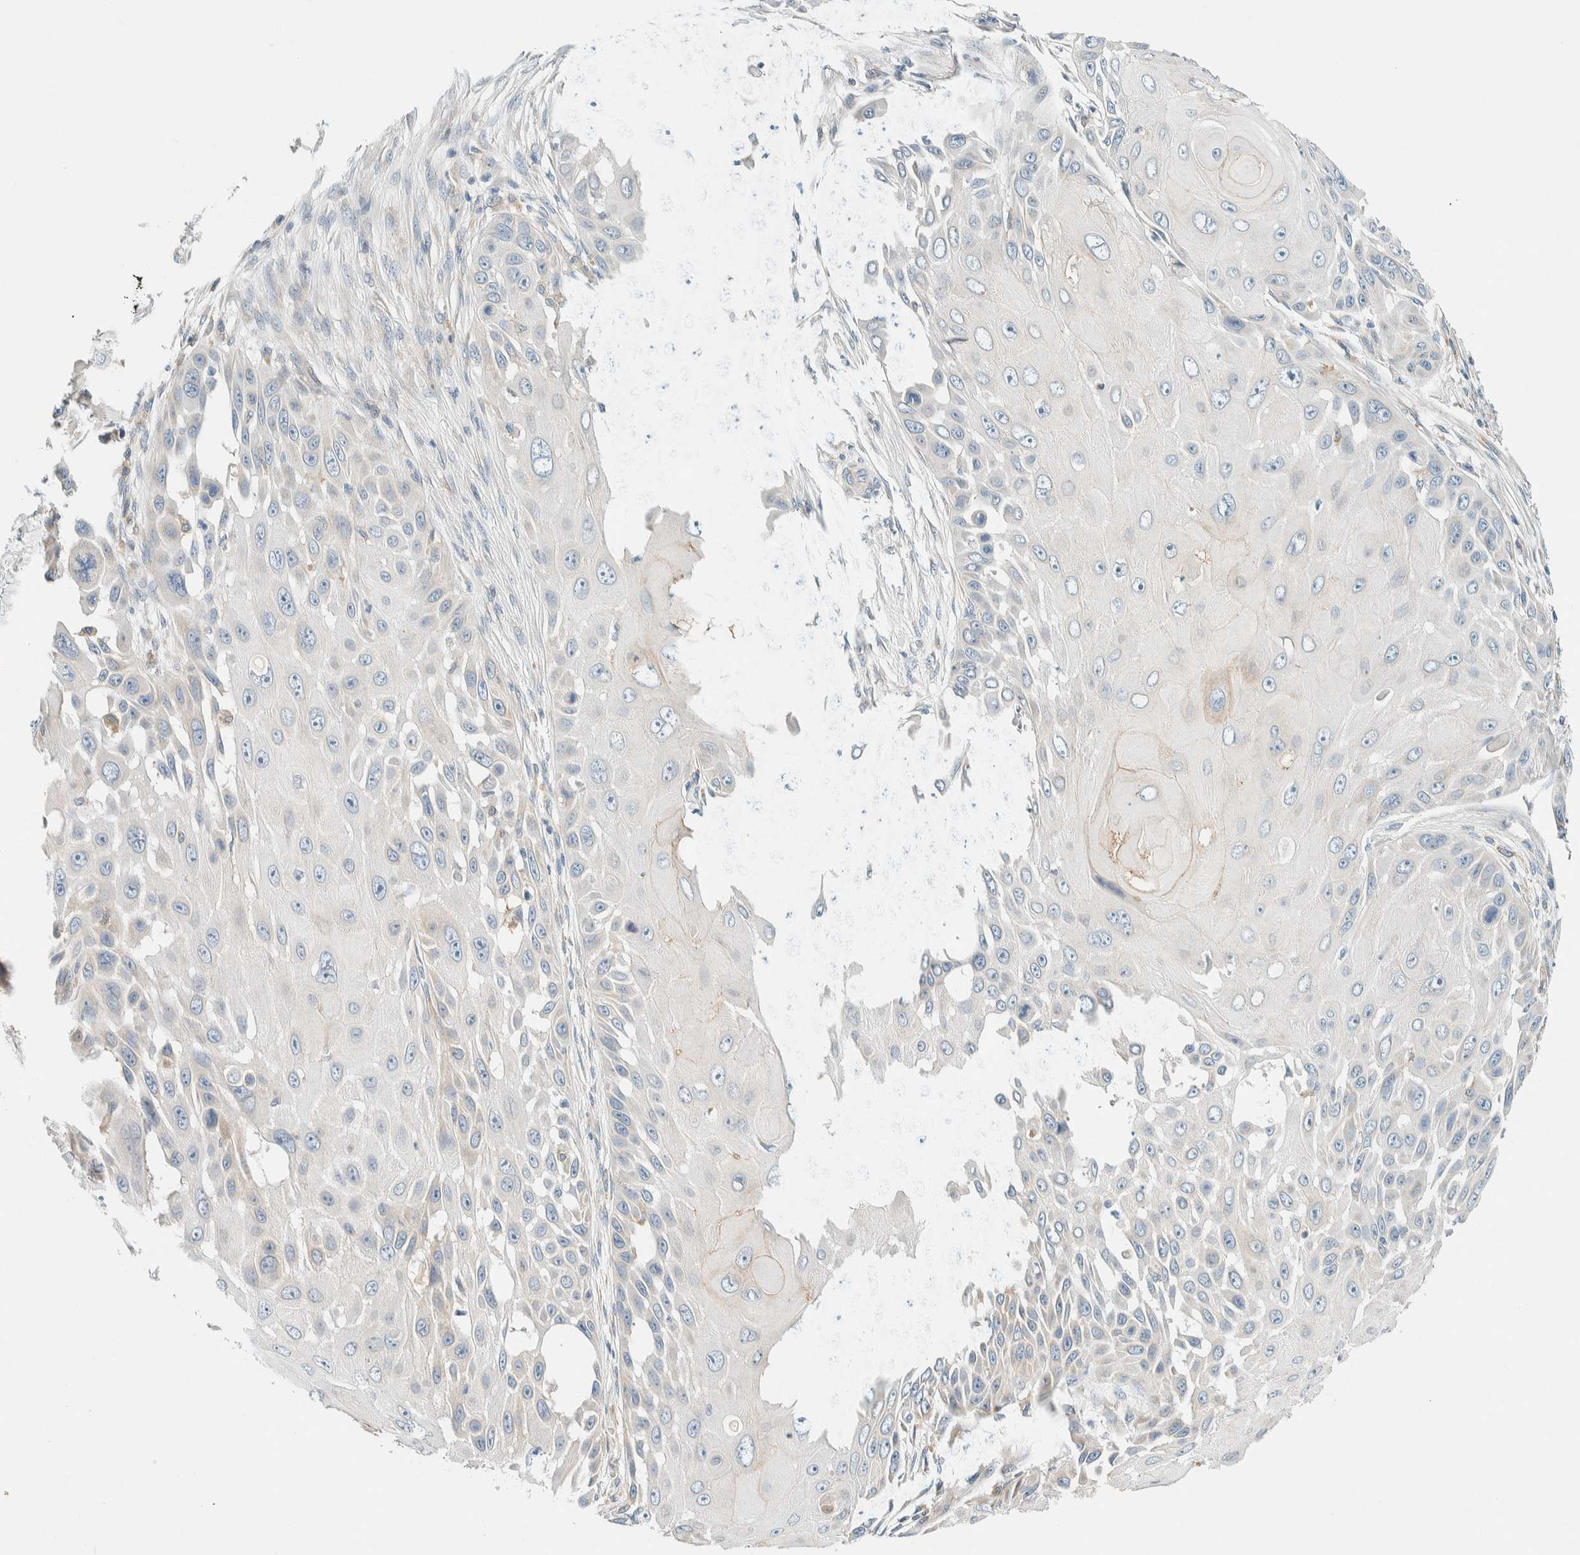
{"staining": {"intensity": "negative", "quantity": "none", "location": "none"}, "tissue": "skin cancer", "cell_type": "Tumor cells", "image_type": "cancer", "snomed": [{"axis": "morphology", "description": "Squamous cell carcinoma, NOS"}, {"axis": "topography", "description": "Skin"}], "caption": "Immunohistochemistry of human squamous cell carcinoma (skin) displays no positivity in tumor cells. (IHC, brightfield microscopy, high magnification).", "gene": "SUMF2", "patient": {"sex": "female", "age": 44}}